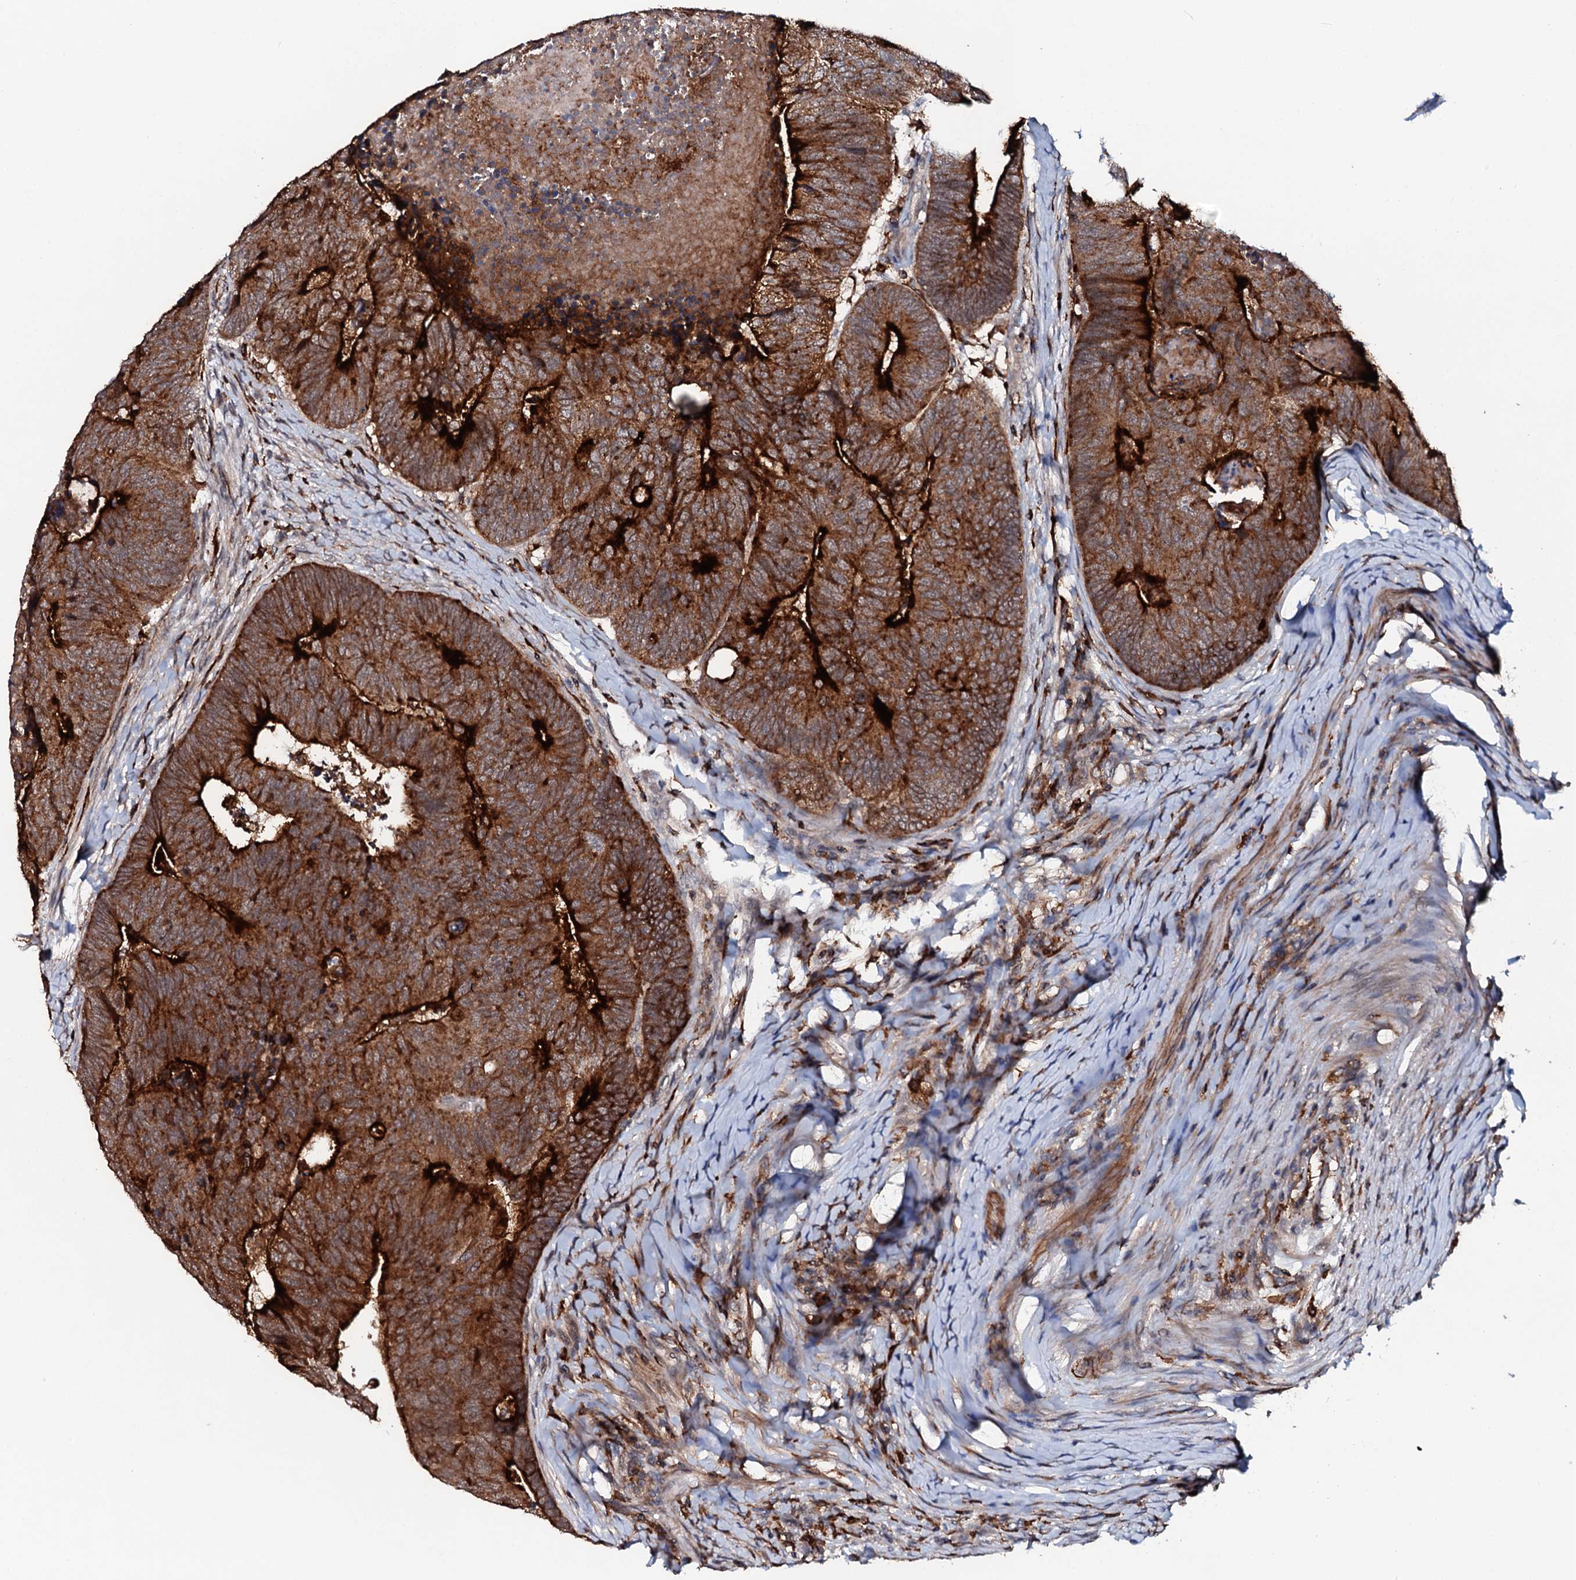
{"staining": {"intensity": "strong", "quantity": ">75%", "location": "cytoplasmic/membranous"}, "tissue": "colorectal cancer", "cell_type": "Tumor cells", "image_type": "cancer", "snomed": [{"axis": "morphology", "description": "Adenocarcinoma, NOS"}, {"axis": "topography", "description": "Colon"}], "caption": "Adenocarcinoma (colorectal) stained with DAB IHC shows high levels of strong cytoplasmic/membranous expression in approximately >75% of tumor cells.", "gene": "VAMP8", "patient": {"sex": "female", "age": 67}}